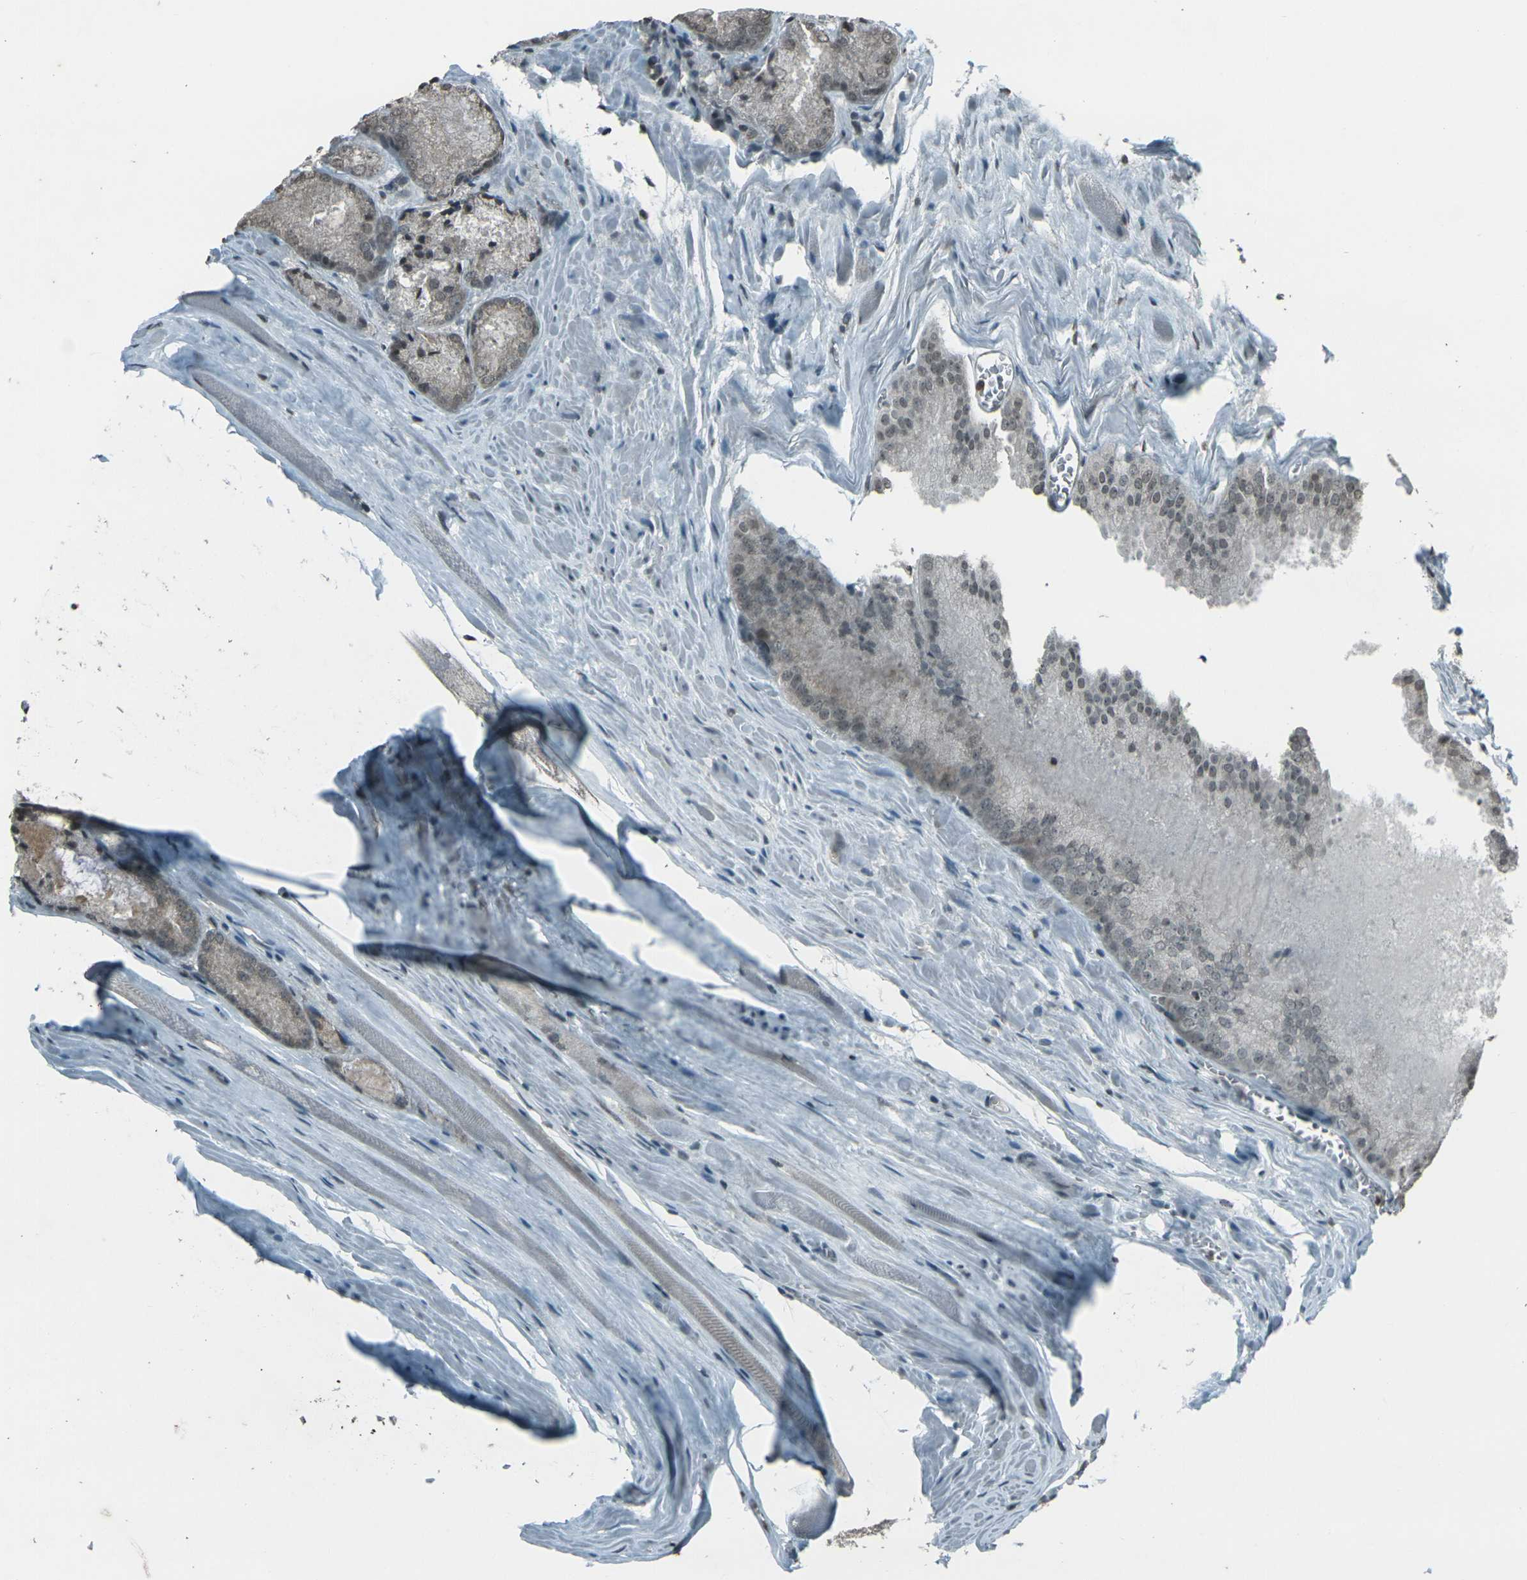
{"staining": {"intensity": "weak", "quantity": "<25%", "location": "nuclear"}, "tissue": "prostate cancer", "cell_type": "Tumor cells", "image_type": "cancer", "snomed": [{"axis": "morphology", "description": "Adenocarcinoma, Low grade"}, {"axis": "topography", "description": "Prostate"}], "caption": "There is no significant staining in tumor cells of prostate cancer (adenocarcinoma (low-grade)).", "gene": "PRPF8", "patient": {"sex": "male", "age": 64}}